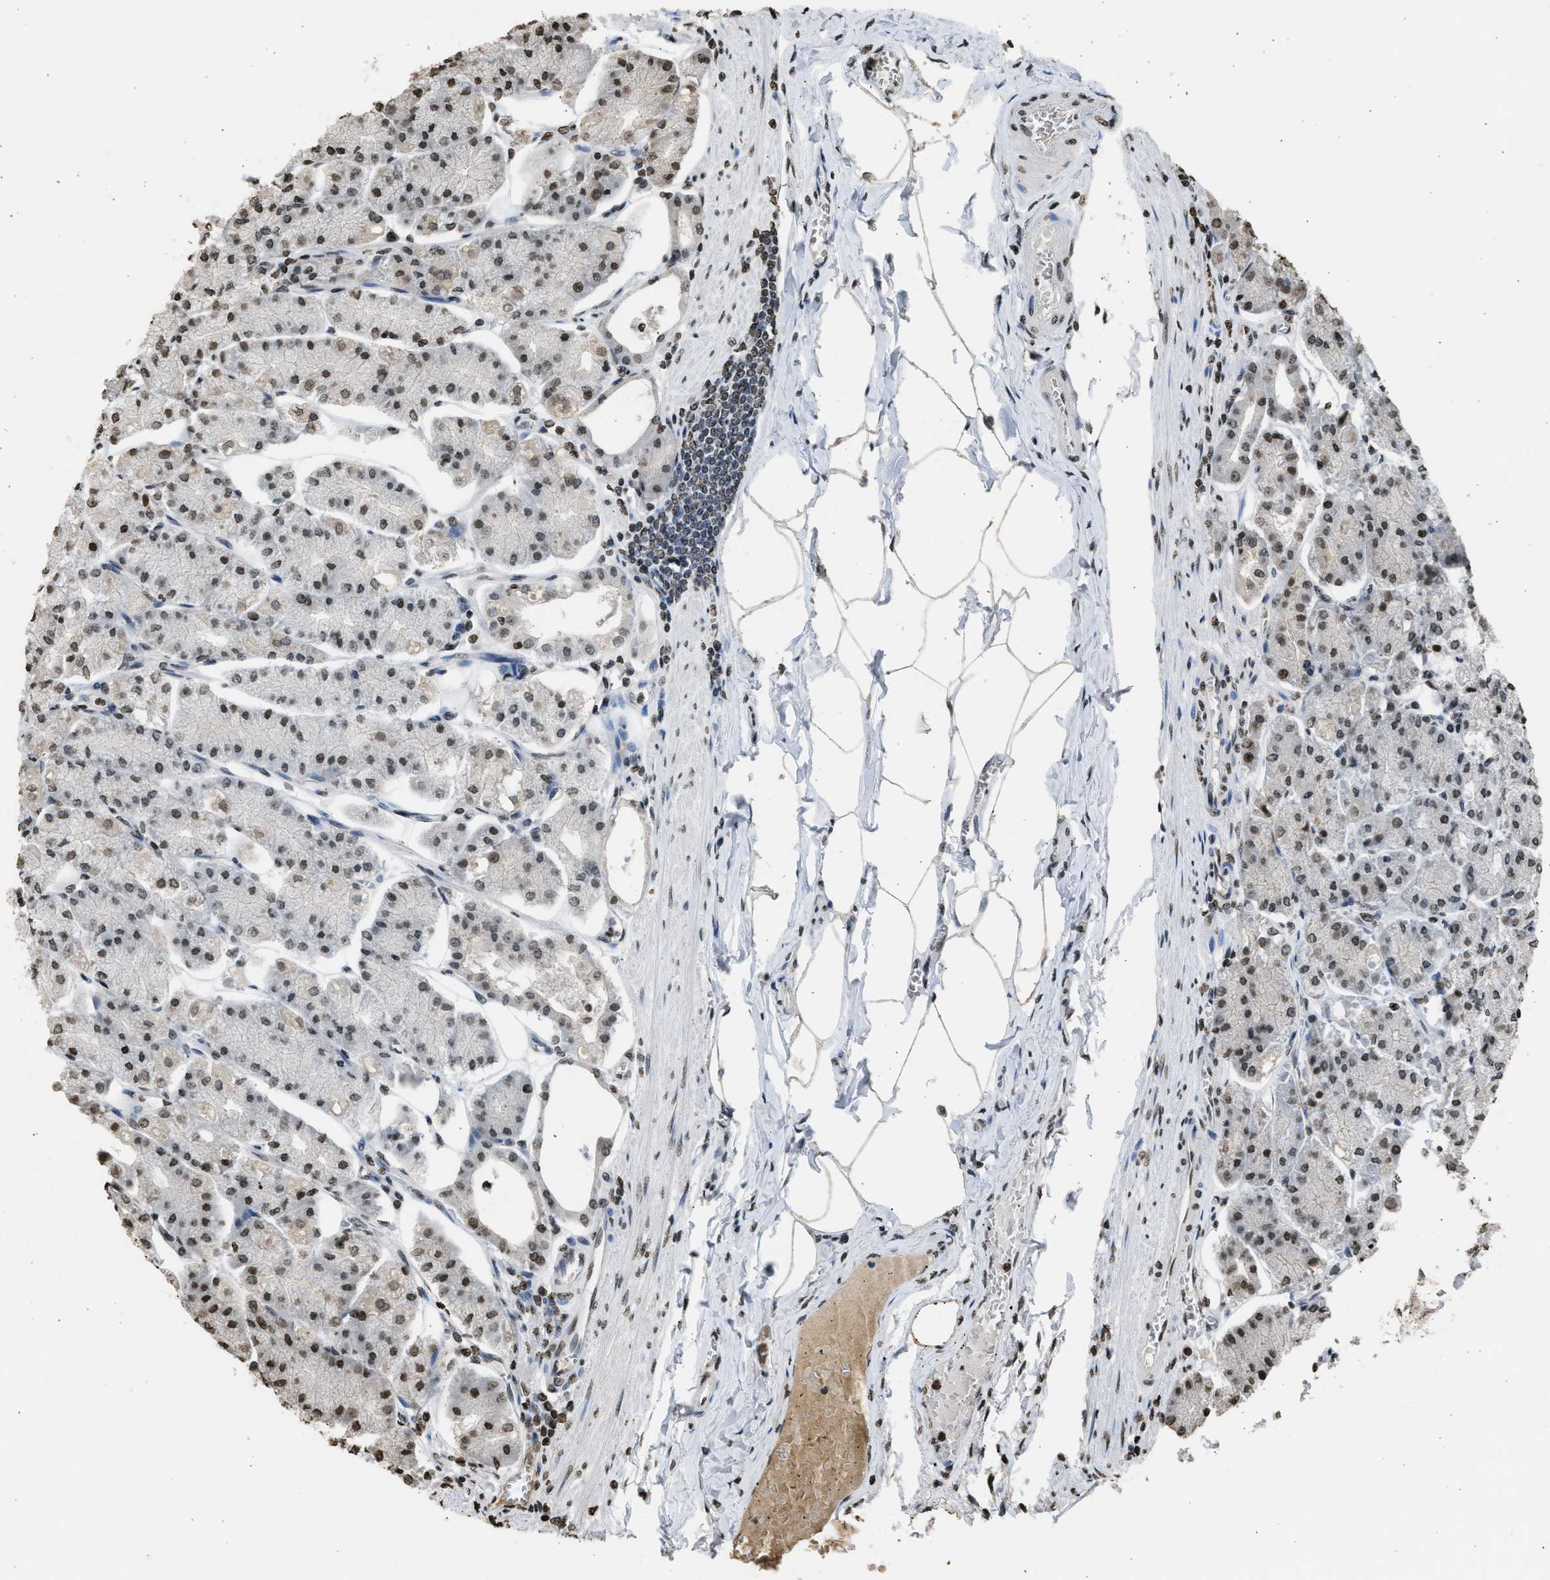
{"staining": {"intensity": "moderate", "quantity": ">75%", "location": "nuclear"}, "tissue": "stomach", "cell_type": "Glandular cells", "image_type": "normal", "snomed": [{"axis": "morphology", "description": "Normal tissue, NOS"}, {"axis": "topography", "description": "Stomach, lower"}], "caption": "Glandular cells exhibit moderate nuclear positivity in about >75% of cells in unremarkable stomach. The protein of interest is shown in brown color, while the nuclei are stained blue.", "gene": "RRAGC", "patient": {"sex": "male", "age": 71}}